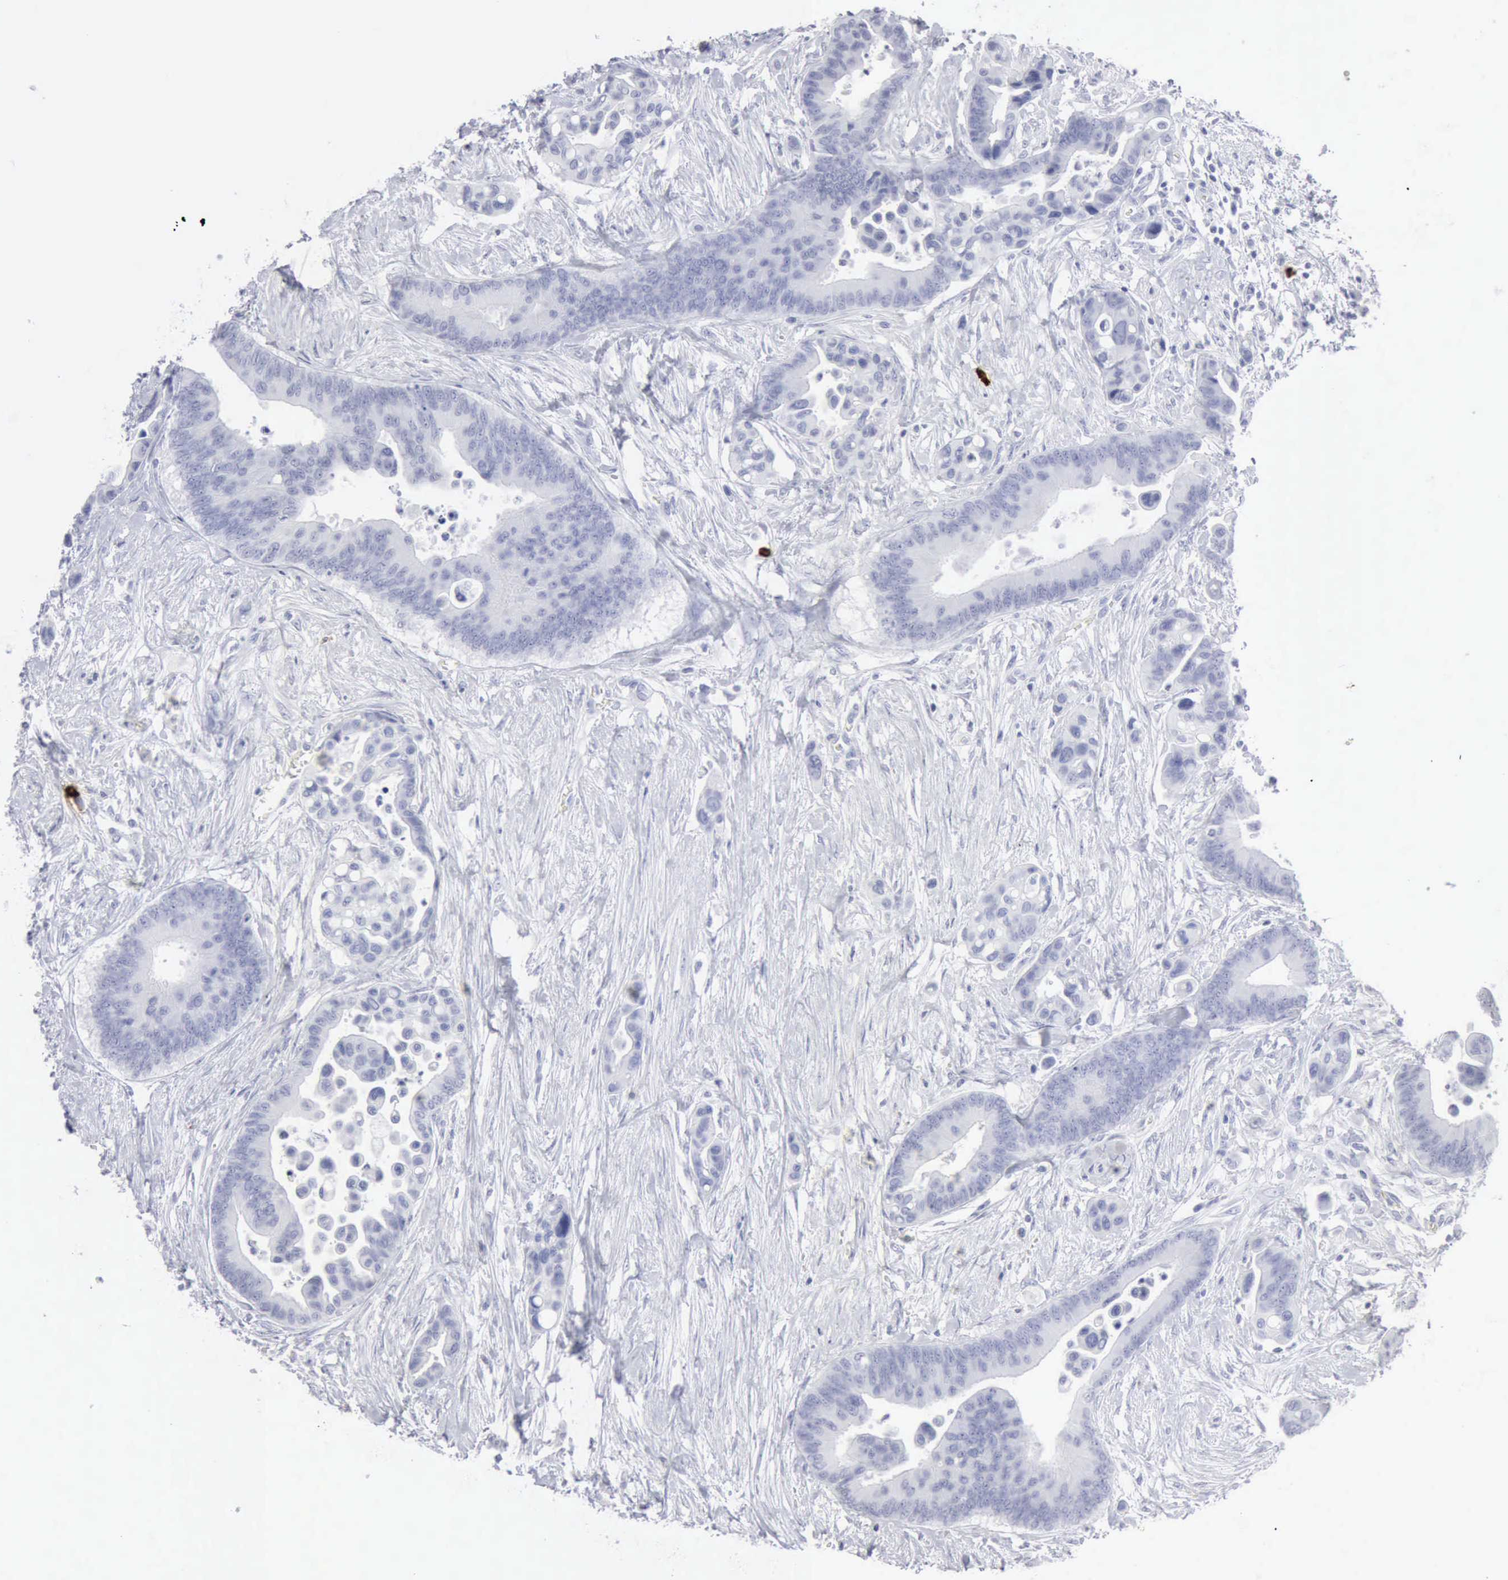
{"staining": {"intensity": "negative", "quantity": "none", "location": "none"}, "tissue": "colorectal cancer", "cell_type": "Tumor cells", "image_type": "cancer", "snomed": [{"axis": "morphology", "description": "Adenocarcinoma, NOS"}, {"axis": "topography", "description": "Colon"}], "caption": "This is an IHC photomicrograph of colorectal adenocarcinoma. There is no expression in tumor cells.", "gene": "CMA1", "patient": {"sex": "male", "age": 82}}